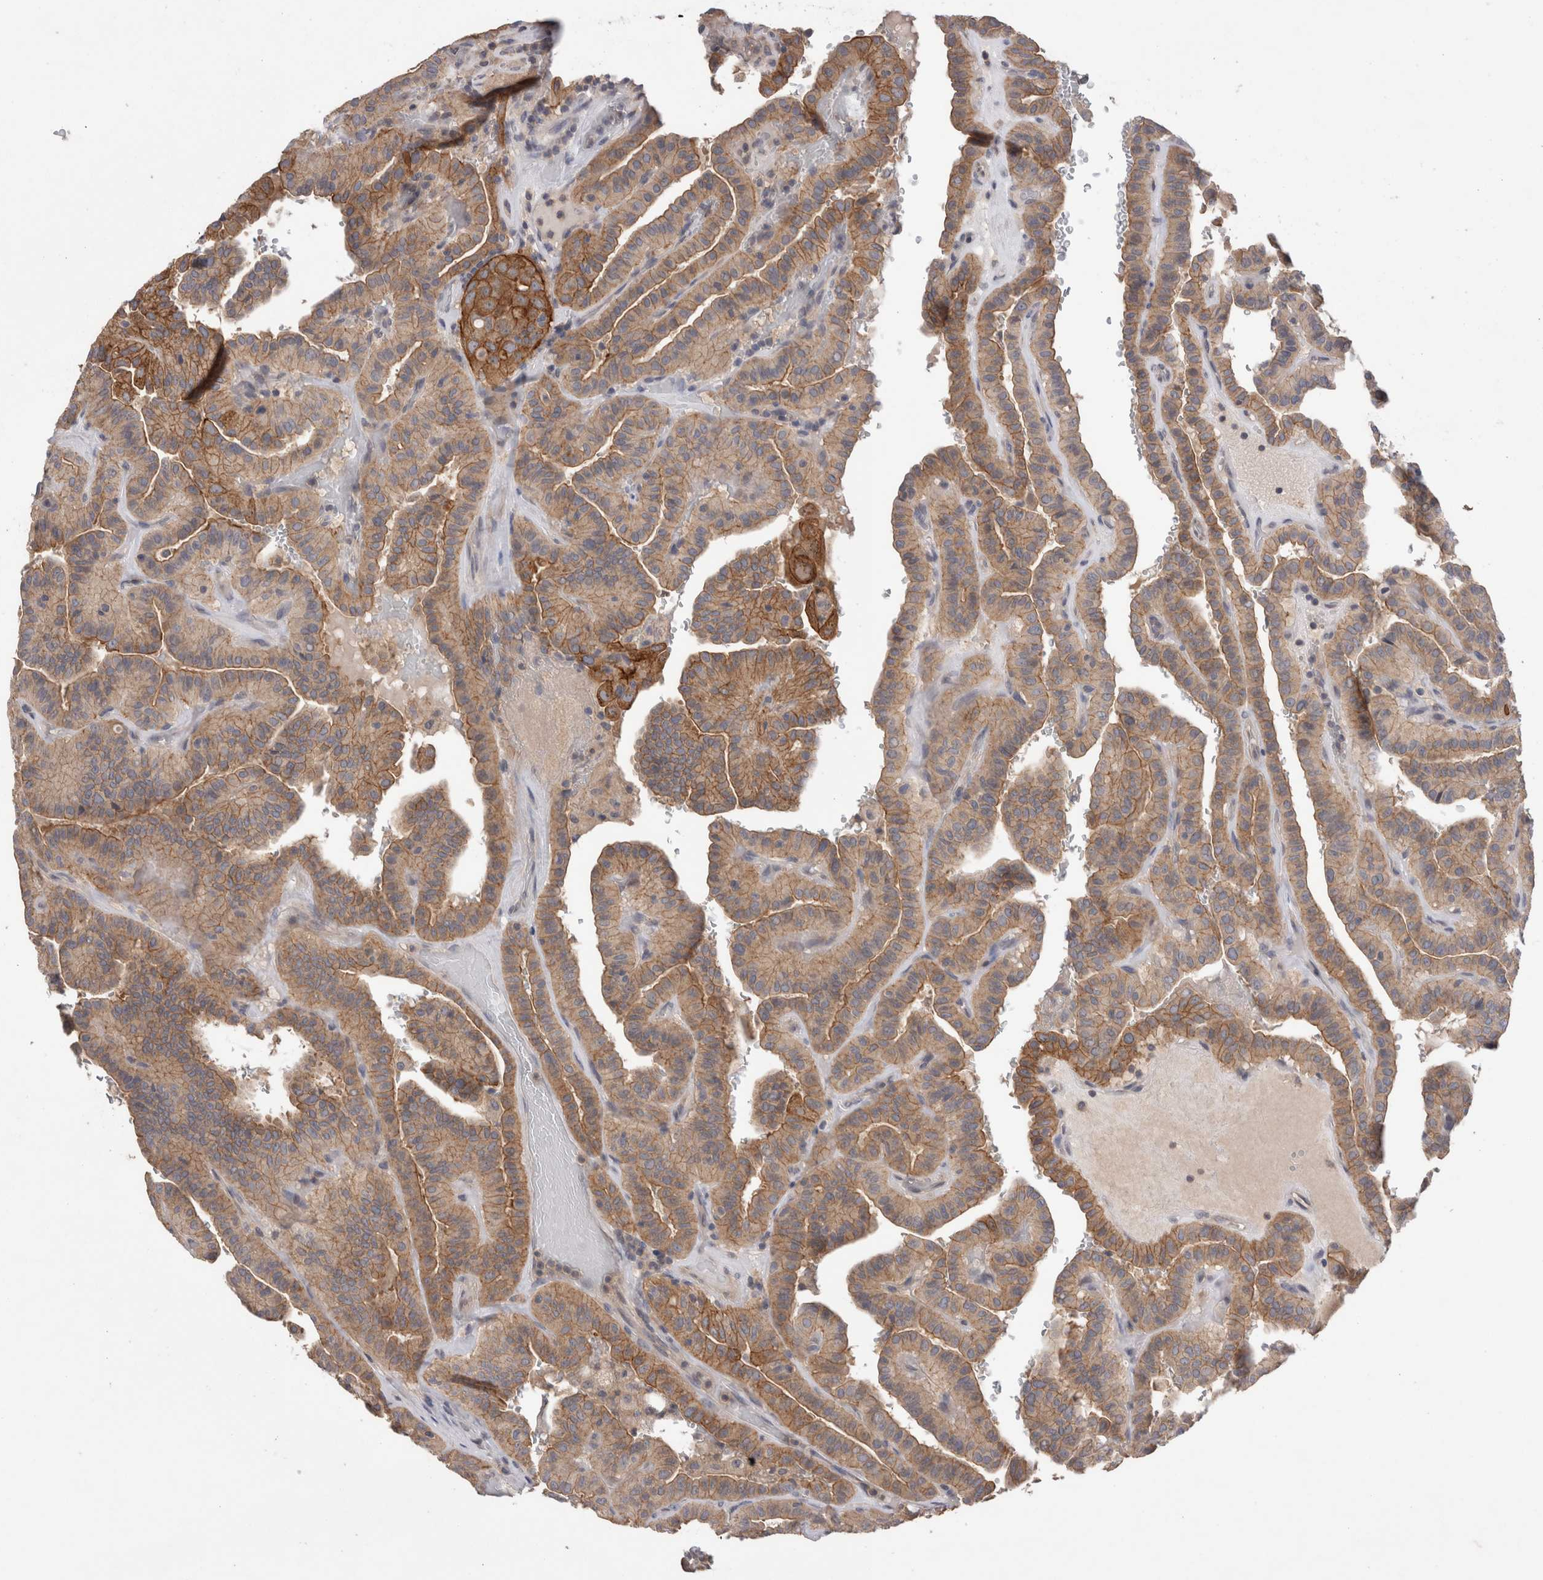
{"staining": {"intensity": "moderate", "quantity": ">75%", "location": "cytoplasmic/membranous"}, "tissue": "thyroid cancer", "cell_type": "Tumor cells", "image_type": "cancer", "snomed": [{"axis": "morphology", "description": "Papillary adenocarcinoma, NOS"}, {"axis": "topography", "description": "Thyroid gland"}], "caption": "A brown stain highlights moderate cytoplasmic/membranous positivity of a protein in human thyroid cancer tumor cells. Immunohistochemistry (ihc) stains the protein of interest in brown and the nuclei are stained blue.", "gene": "OTOR", "patient": {"sex": "male", "age": 77}}